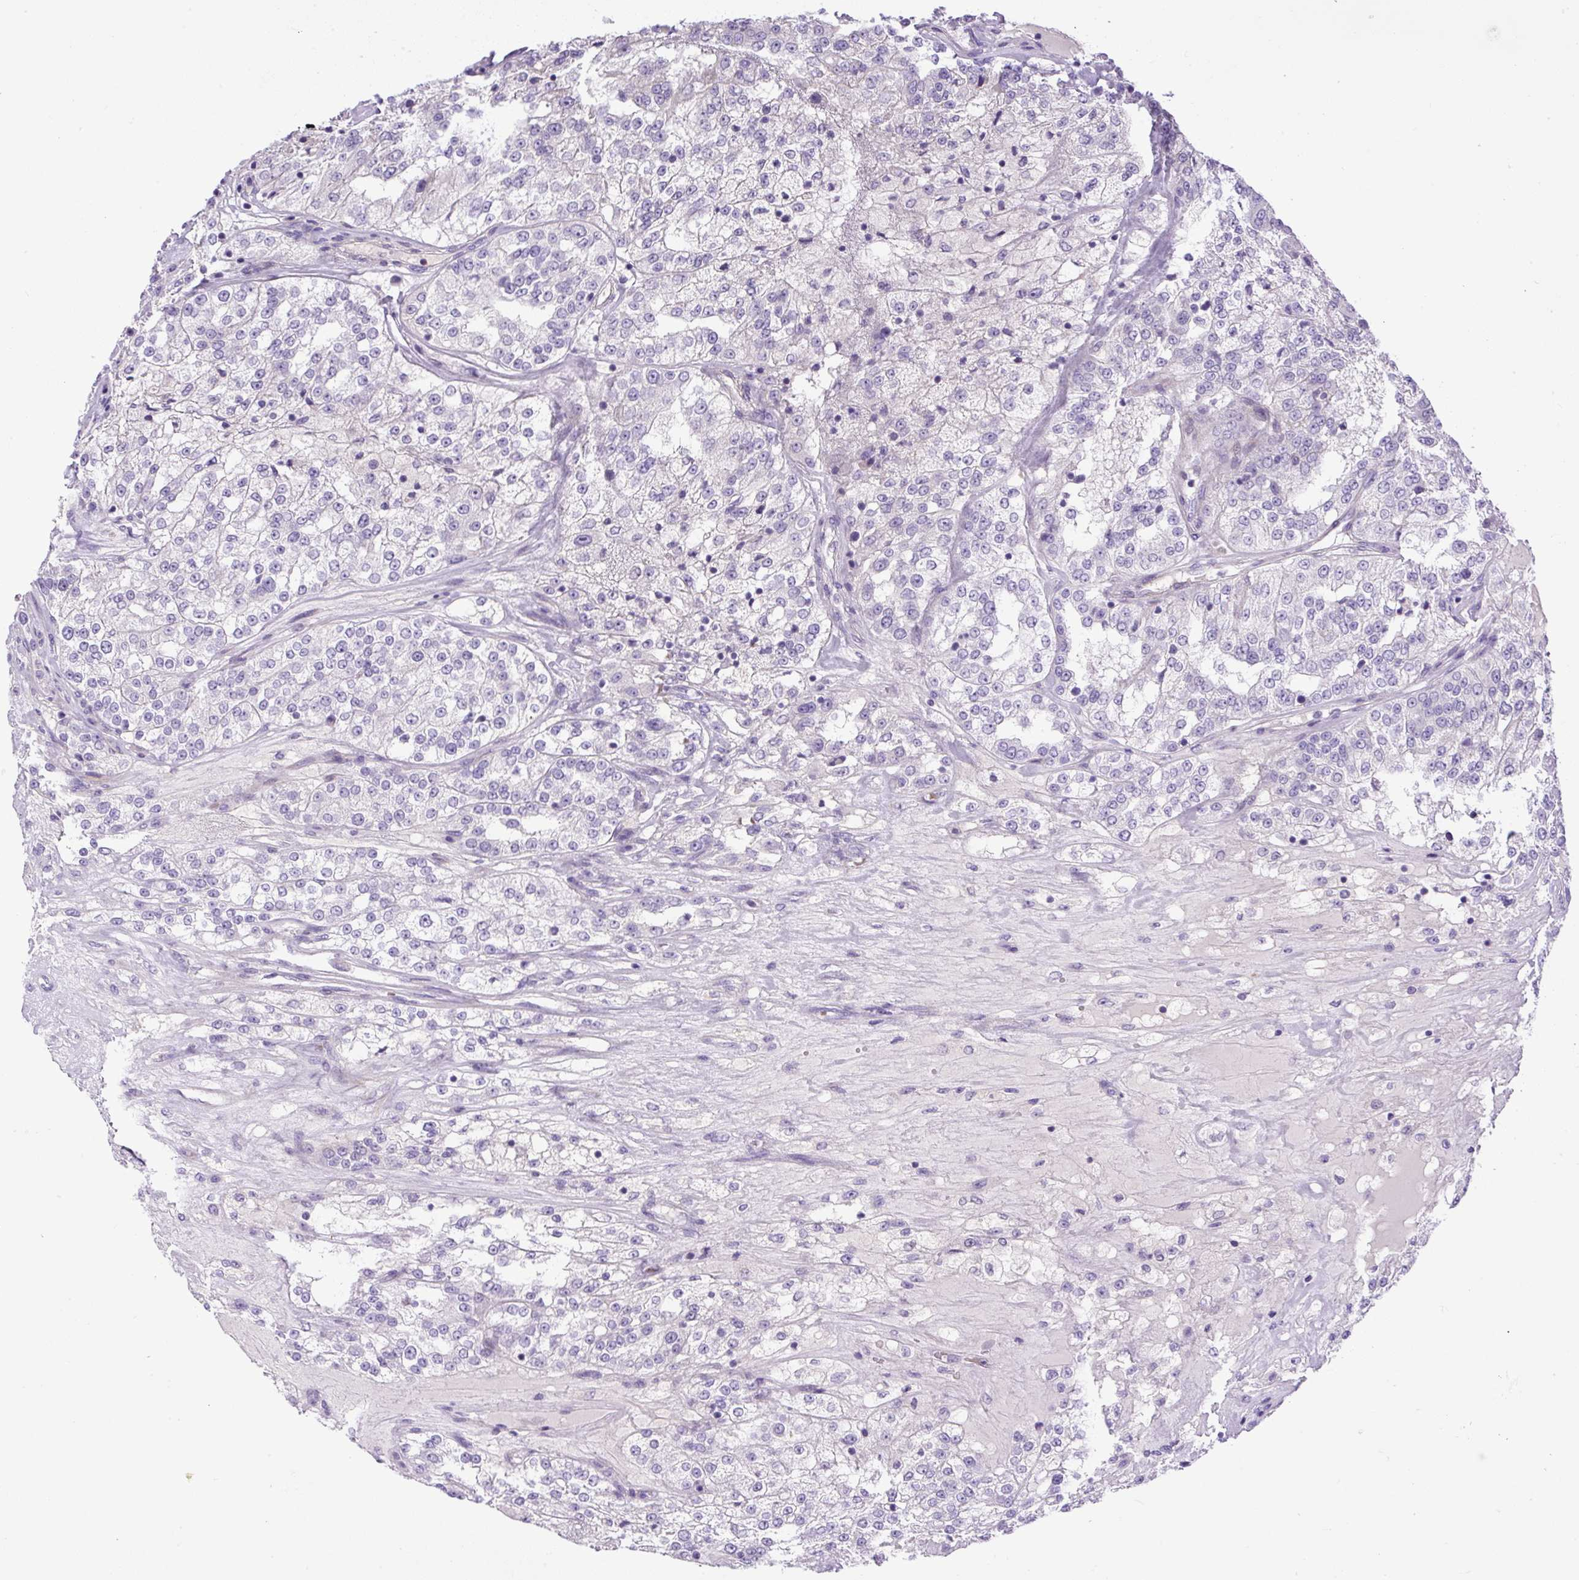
{"staining": {"intensity": "negative", "quantity": "none", "location": "none"}, "tissue": "renal cancer", "cell_type": "Tumor cells", "image_type": "cancer", "snomed": [{"axis": "morphology", "description": "Adenocarcinoma, NOS"}, {"axis": "topography", "description": "Kidney"}], "caption": "This histopathology image is of renal cancer stained with IHC to label a protein in brown with the nuclei are counter-stained blue. There is no staining in tumor cells. (Stains: DAB (3,3'-diaminobenzidine) IHC with hematoxylin counter stain, Microscopy: brightfield microscopy at high magnification).", "gene": "VWA7", "patient": {"sex": "female", "age": 63}}